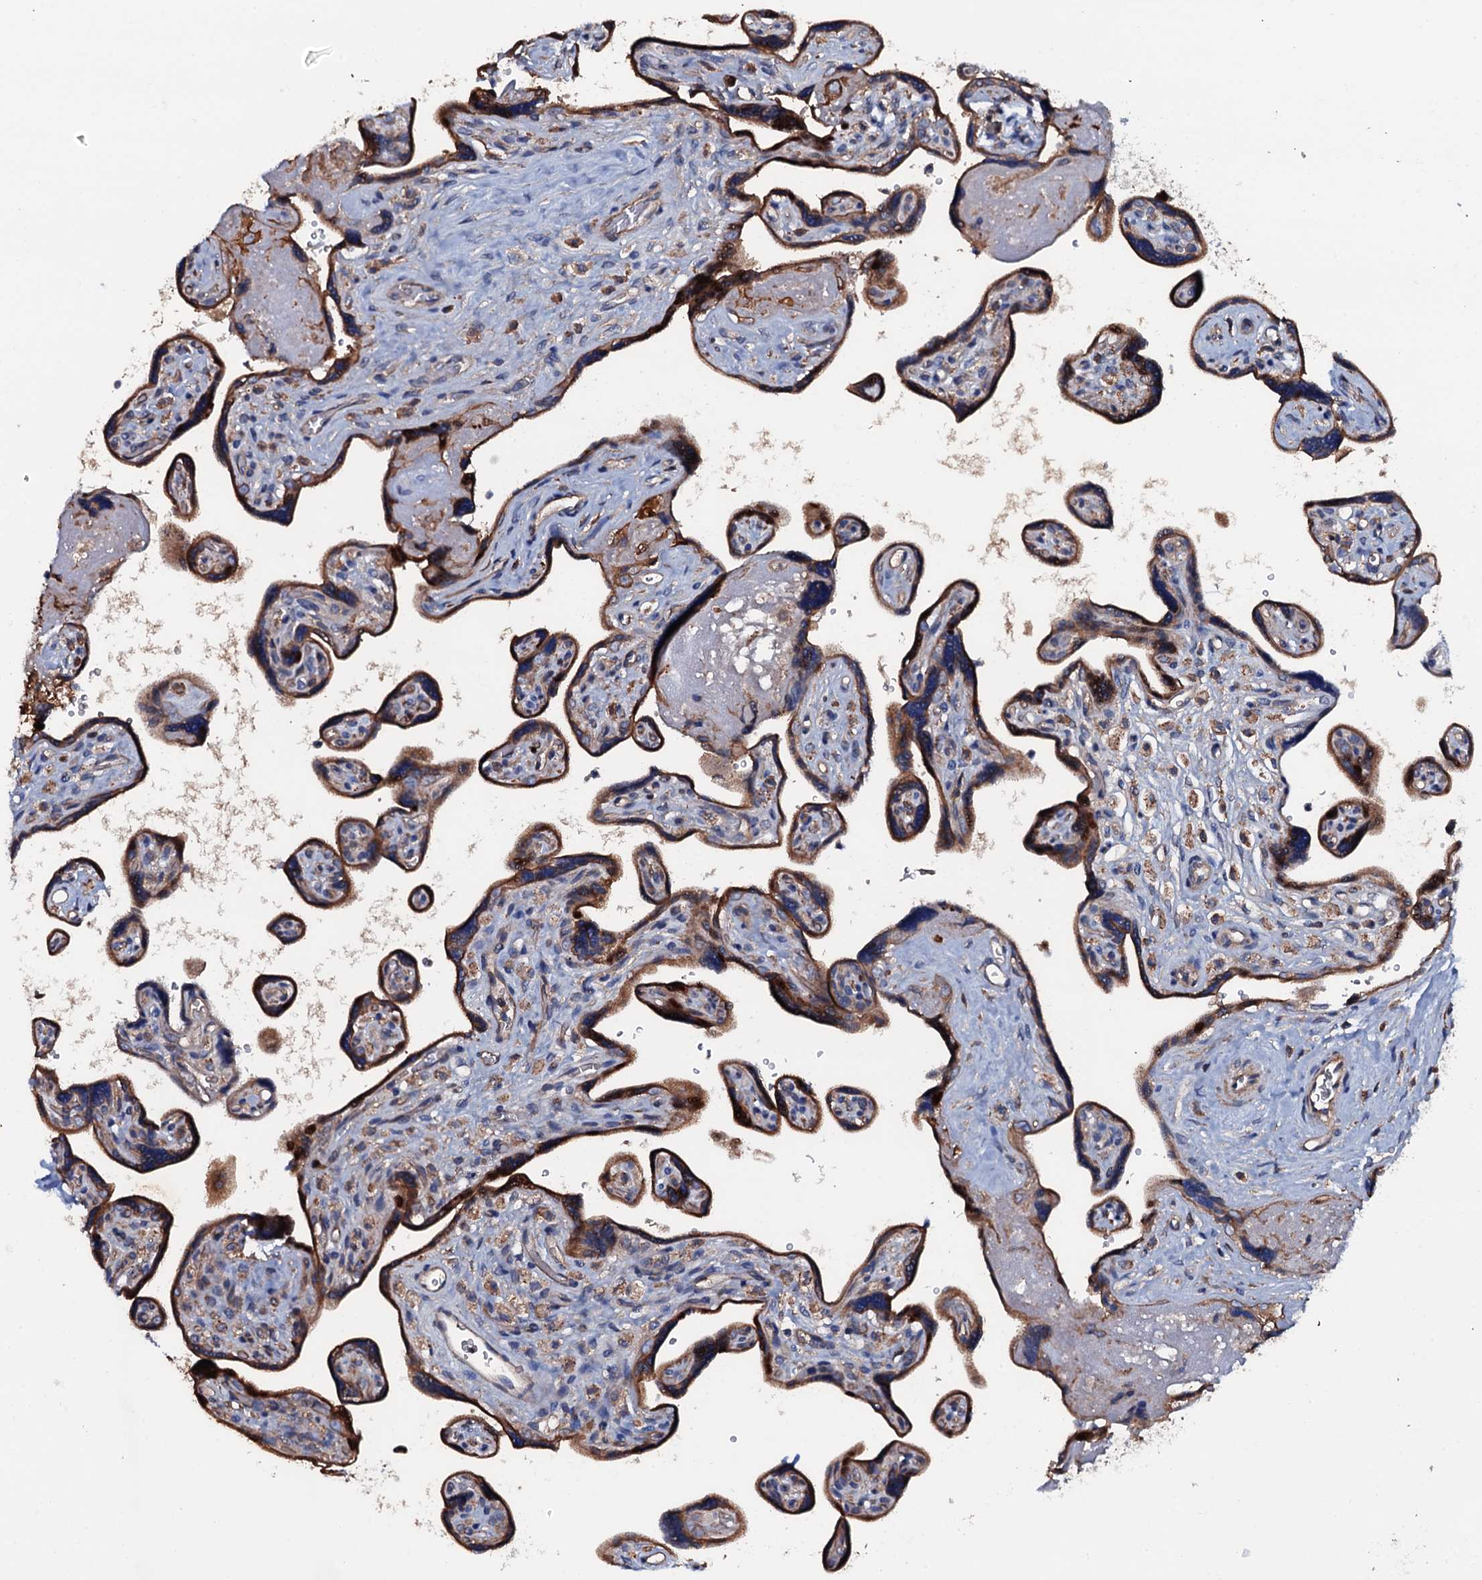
{"staining": {"intensity": "moderate", "quantity": ">75%", "location": "cytoplasmic/membranous"}, "tissue": "placenta", "cell_type": "Trophoblastic cells", "image_type": "normal", "snomed": [{"axis": "morphology", "description": "Normal tissue, NOS"}, {"axis": "topography", "description": "Placenta"}], "caption": "A high-resolution micrograph shows immunohistochemistry (IHC) staining of benign placenta, which exhibits moderate cytoplasmic/membranous expression in about >75% of trophoblastic cells. (Stains: DAB in brown, nuclei in blue, Microscopy: brightfield microscopy at high magnification).", "gene": "NEK1", "patient": {"sex": "female", "age": 39}}